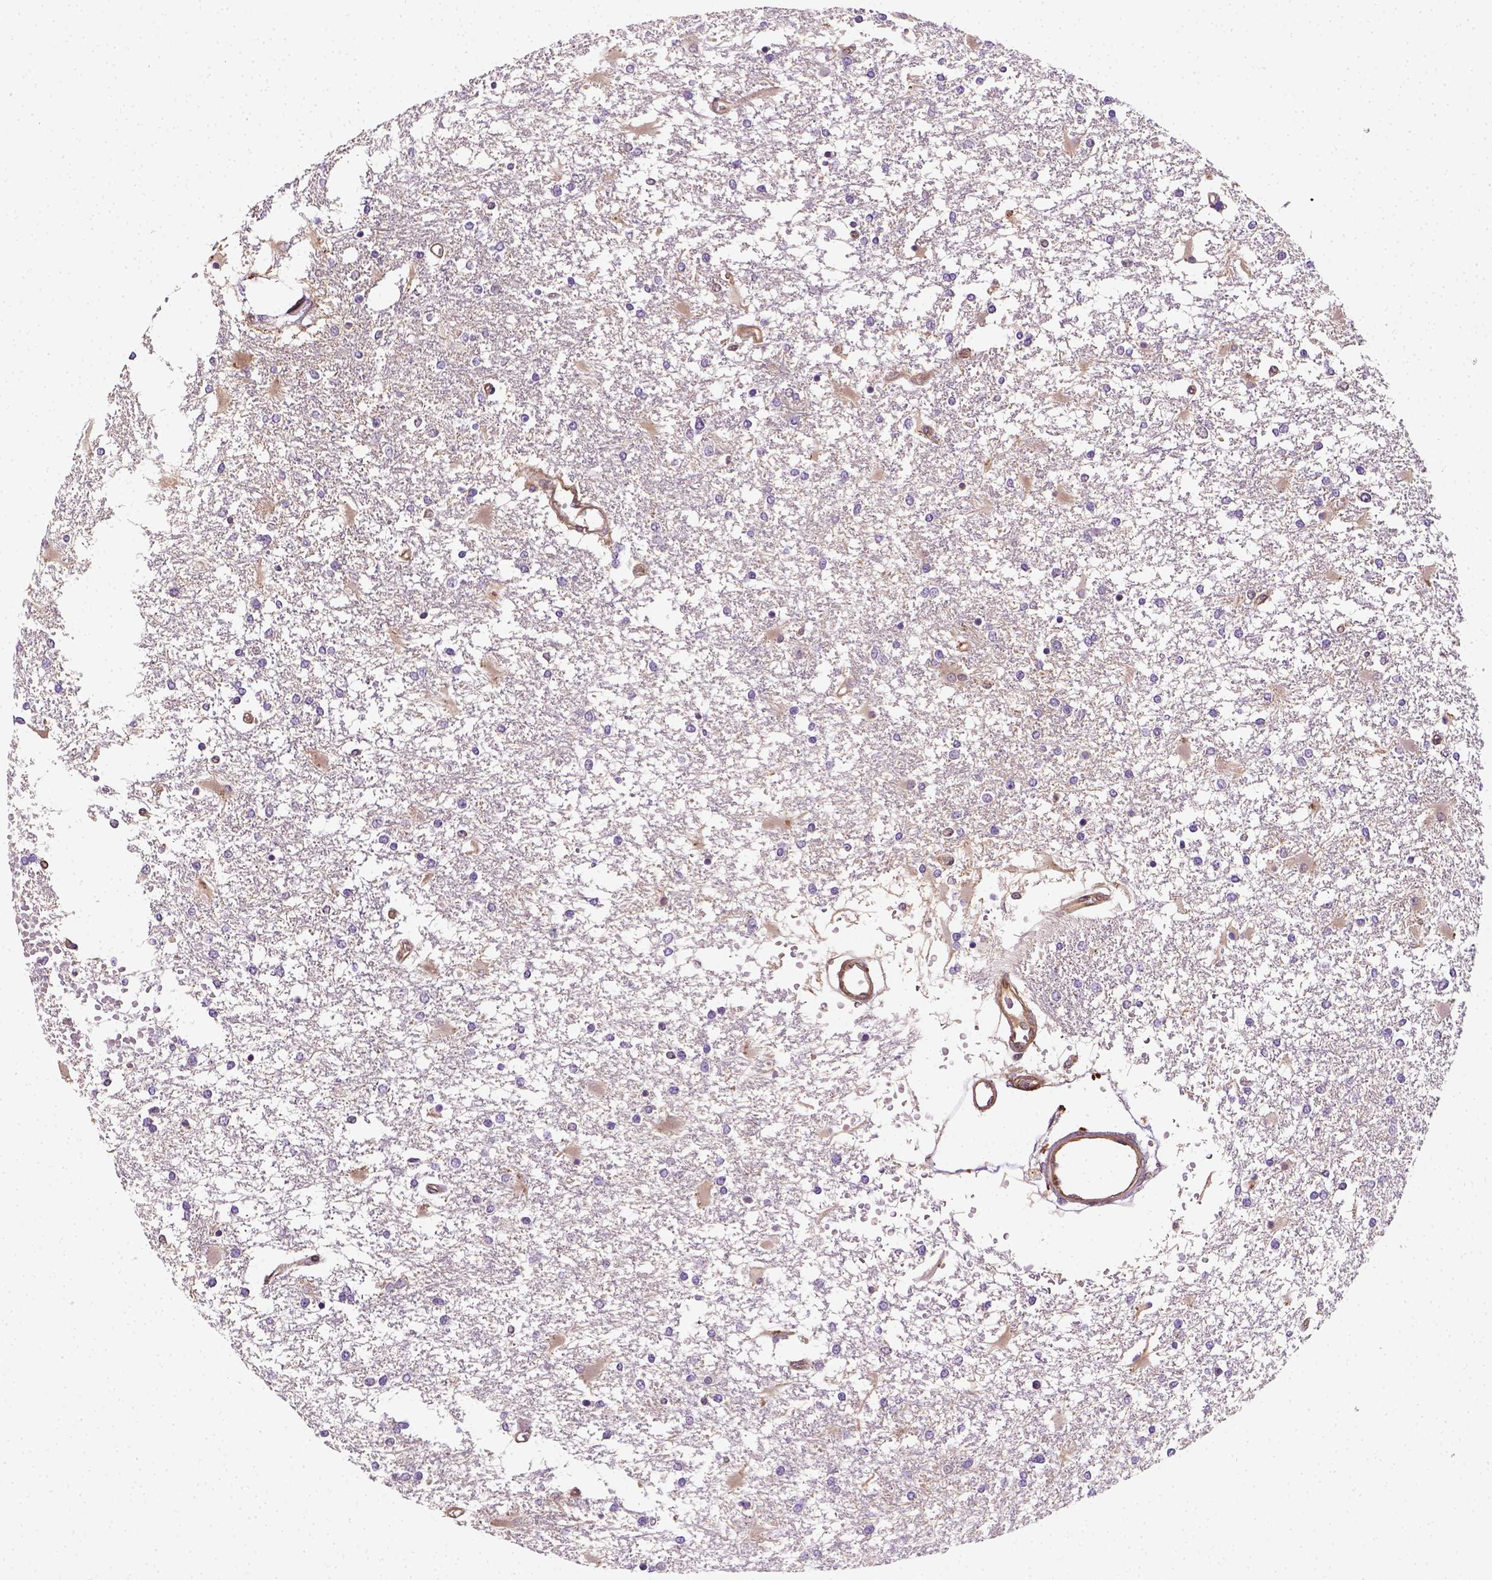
{"staining": {"intensity": "weak", "quantity": "25%-75%", "location": "cytoplasmic/membranous"}, "tissue": "glioma", "cell_type": "Tumor cells", "image_type": "cancer", "snomed": [{"axis": "morphology", "description": "Glioma, malignant, High grade"}, {"axis": "topography", "description": "Cerebral cortex"}], "caption": "A low amount of weak cytoplasmic/membranous staining is present in approximately 25%-75% of tumor cells in glioma tissue.", "gene": "MATK", "patient": {"sex": "male", "age": 79}}